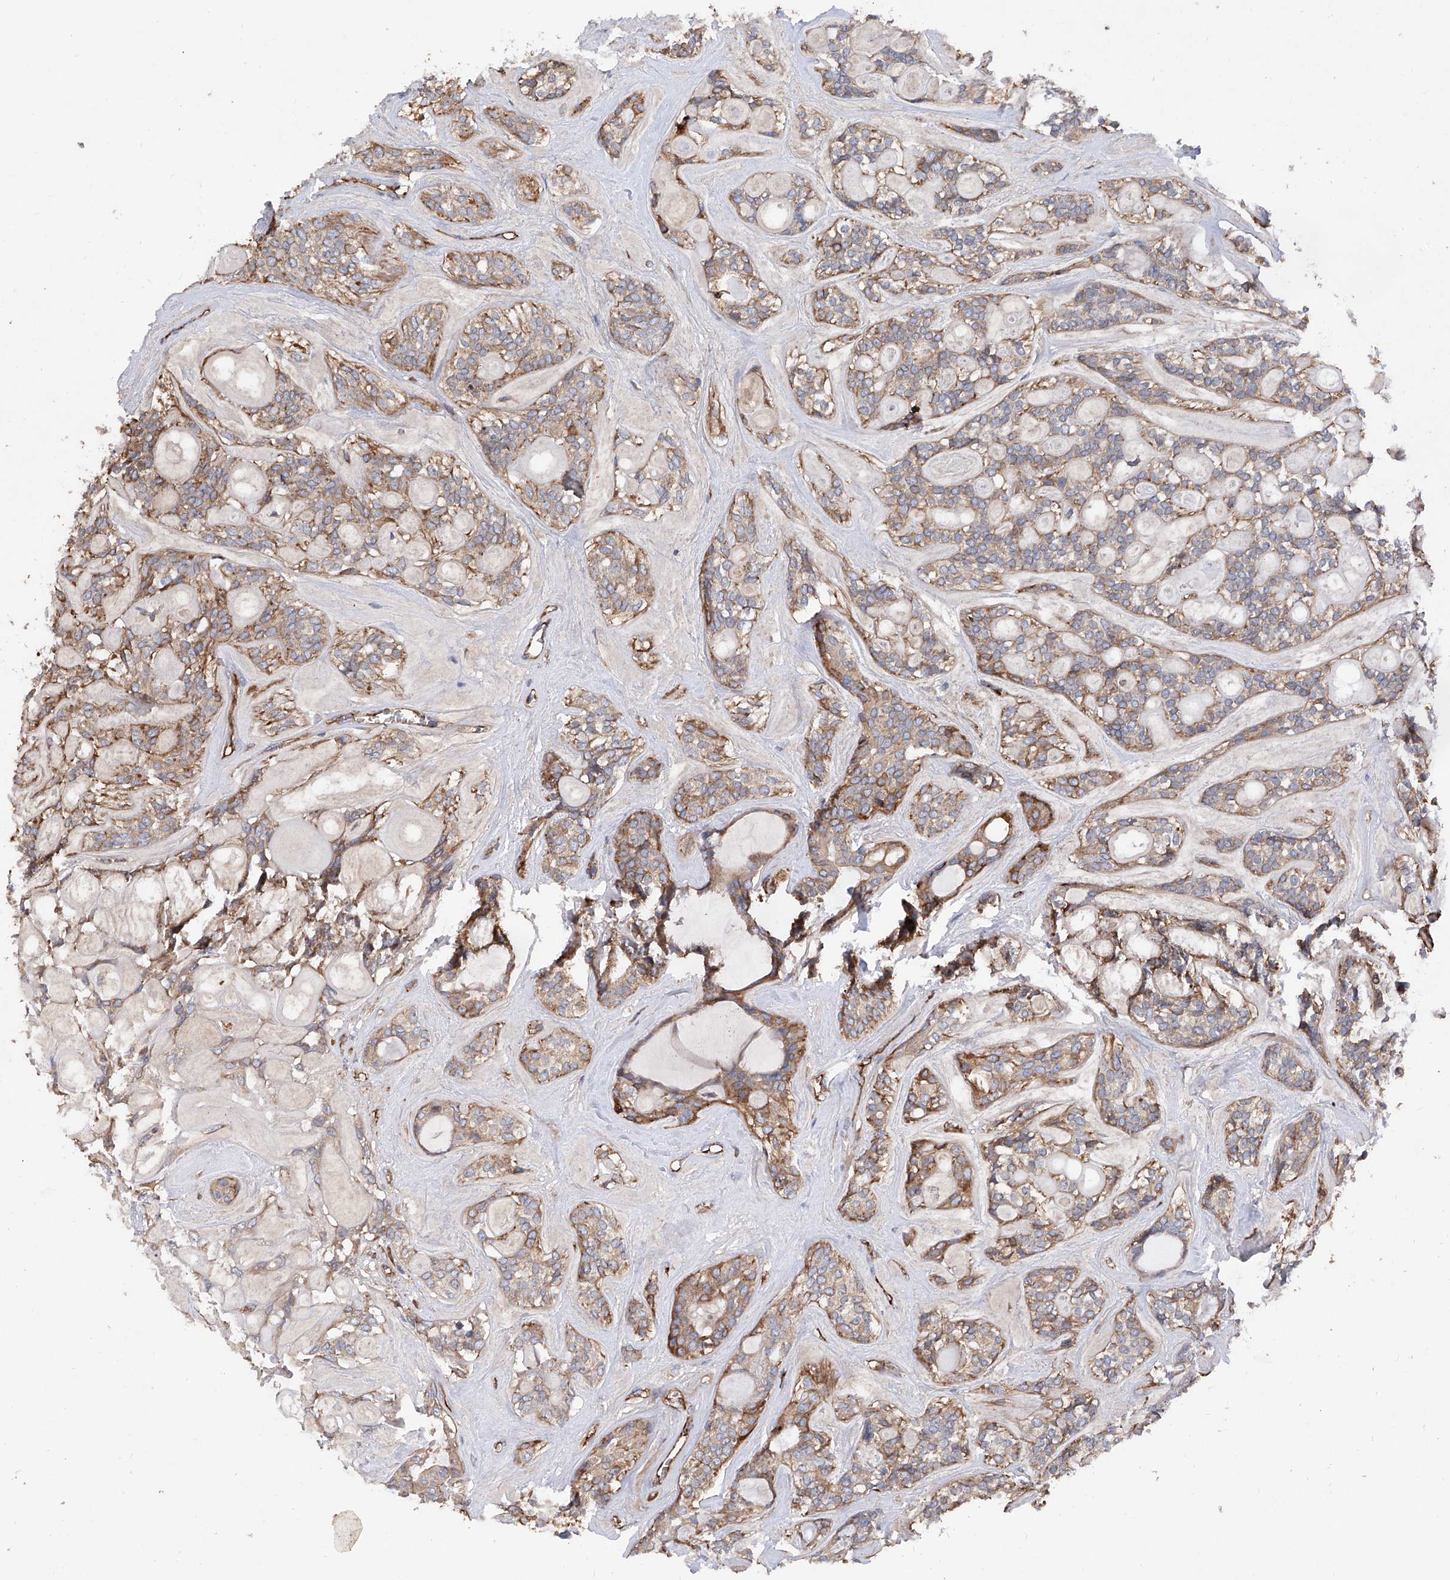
{"staining": {"intensity": "moderate", "quantity": ">75%", "location": "cytoplasmic/membranous"}, "tissue": "head and neck cancer", "cell_type": "Tumor cells", "image_type": "cancer", "snomed": [{"axis": "morphology", "description": "Adenocarcinoma, NOS"}, {"axis": "topography", "description": "Head-Neck"}], "caption": "Human head and neck cancer stained with a brown dye reveals moderate cytoplasmic/membranous positive positivity in approximately >75% of tumor cells.", "gene": "INPP5B", "patient": {"sex": "male", "age": 66}}